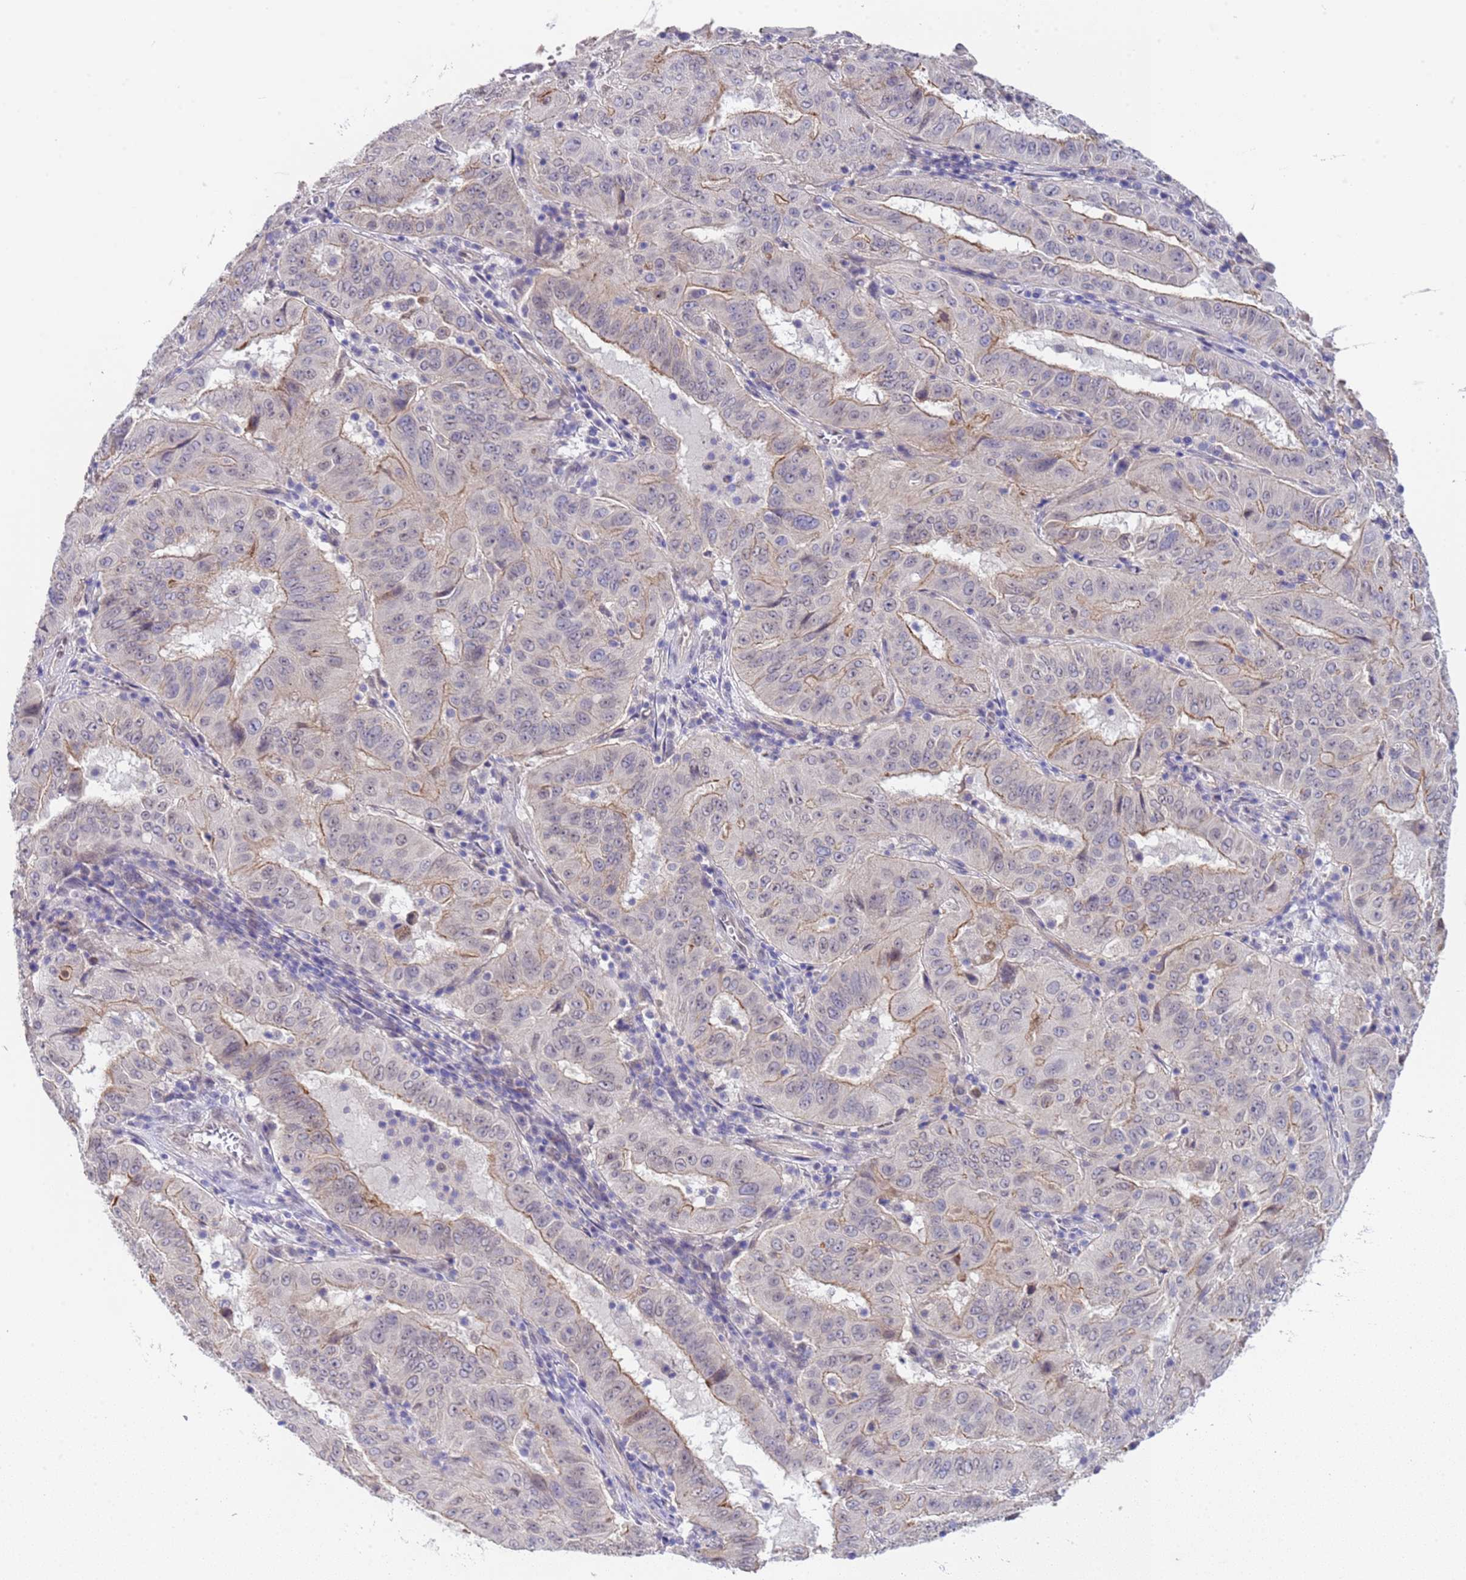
{"staining": {"intensity": "moderate", "quantity": "25%-75%", "location": "cytoplasmic/membranous"}, "tissue": "pancreatic cancer", "cell_type": "Tumor cells", "image_type": "cancer", "snomed": [{"axis": "morphology", "description": "Adenocarcinoma, NOS"}, {"axis": "topography", "description": "Pancreas"}], "caption": "Human pancreatic cancer stained with a brown dye displays moderate cytoplasmic/membranous positive expression in approximately 25%-75% of tumor cells.", "gene": "TRMT10A", "patient": {"sex": "male", "age": 63}}